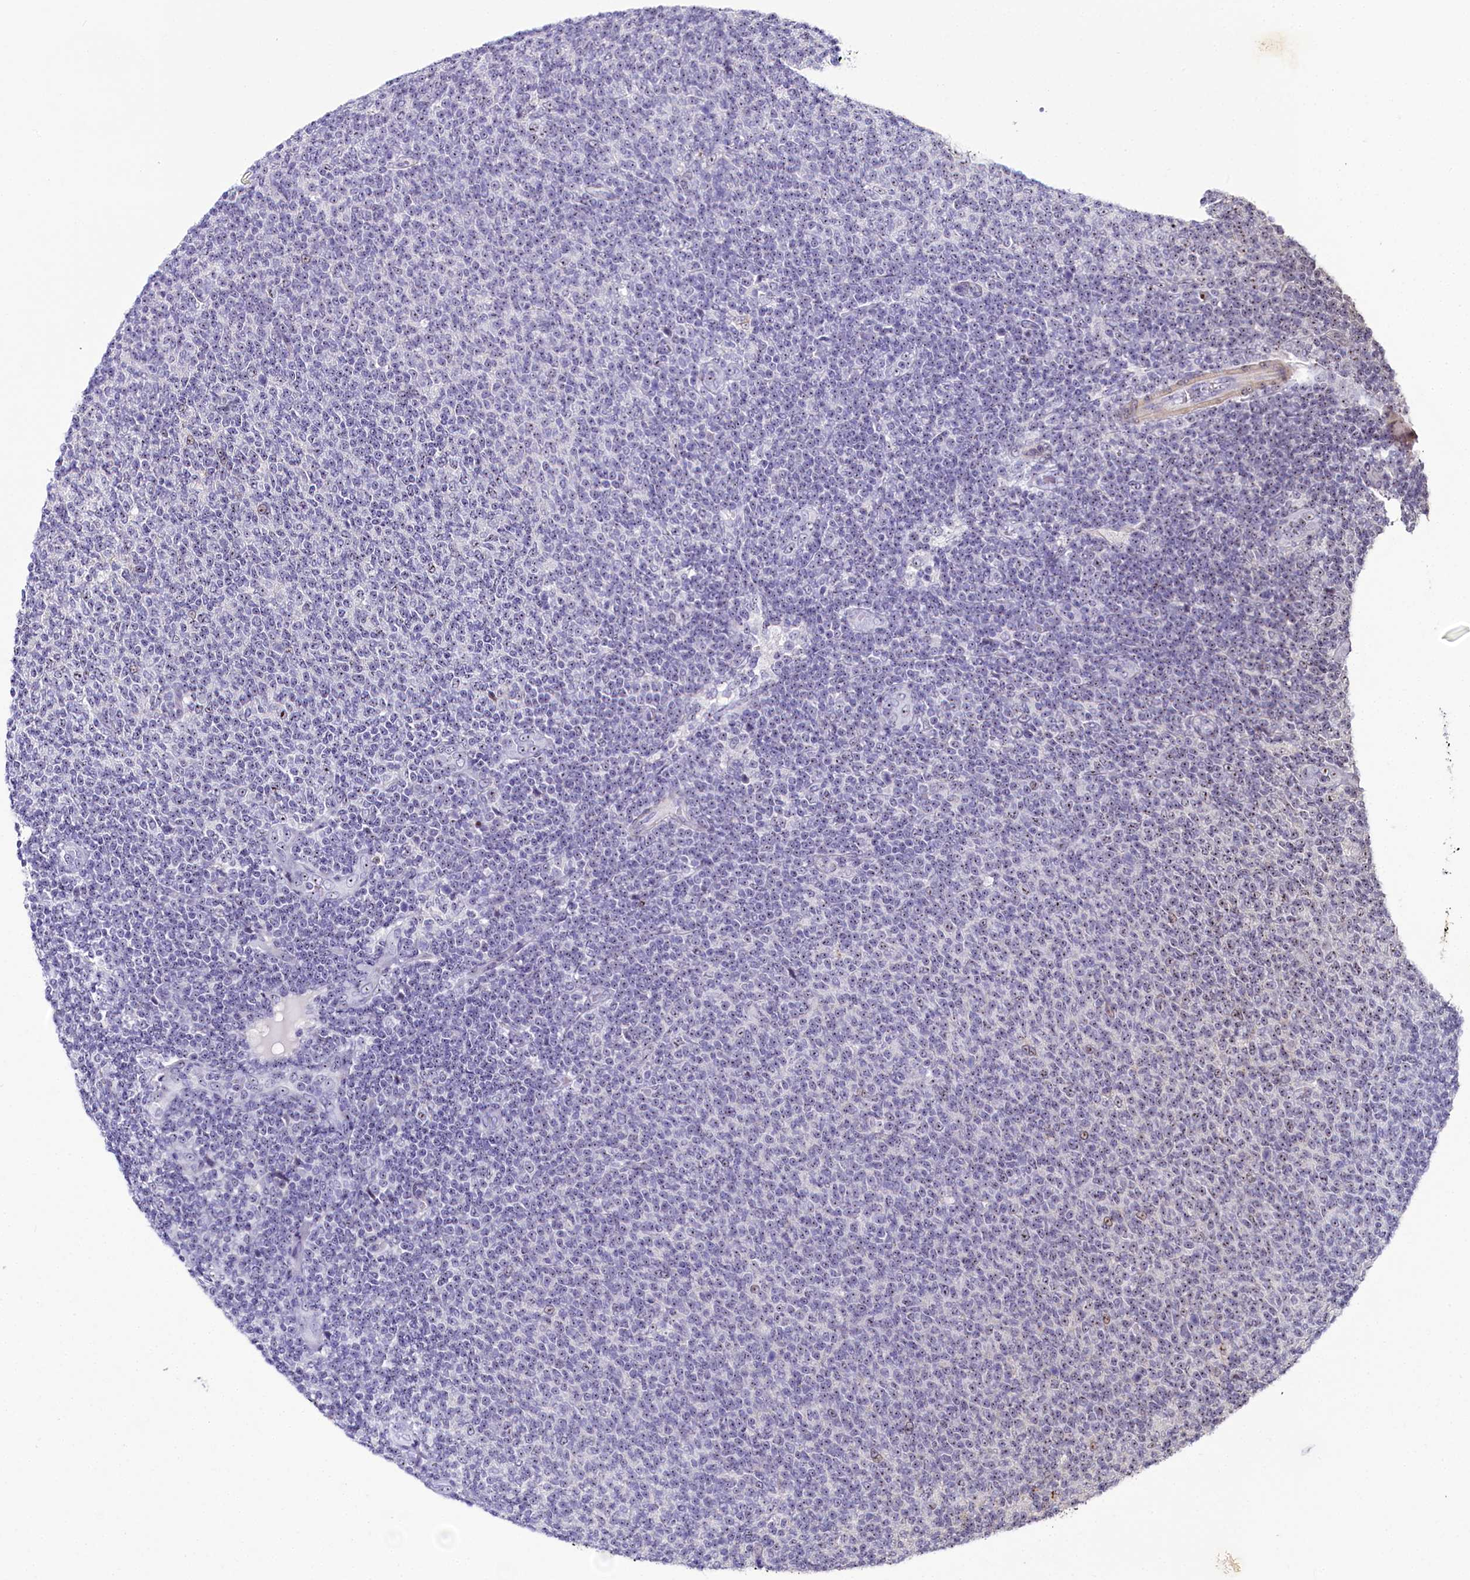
{"staining": {"intensity": "weak", "quantity": "<25%", "location": "nuclear"}, "tissue": "lymphoma", "cell_type": "Tumor cells", "image_type": "cancer", "snomed": [{"axis": "morphology", "description": "Malignant lymphoma, non-Hodgkin's type, Low grade"}, {"axis": "topography", "description": "Lymph node"}], "caption": "Tumor cells show no significant protein staining in low-grade malignant lymphoma, non-Hodgkin's type.", "gene": "TCOF1", "patient": {"sex": "male", "age": 66}}